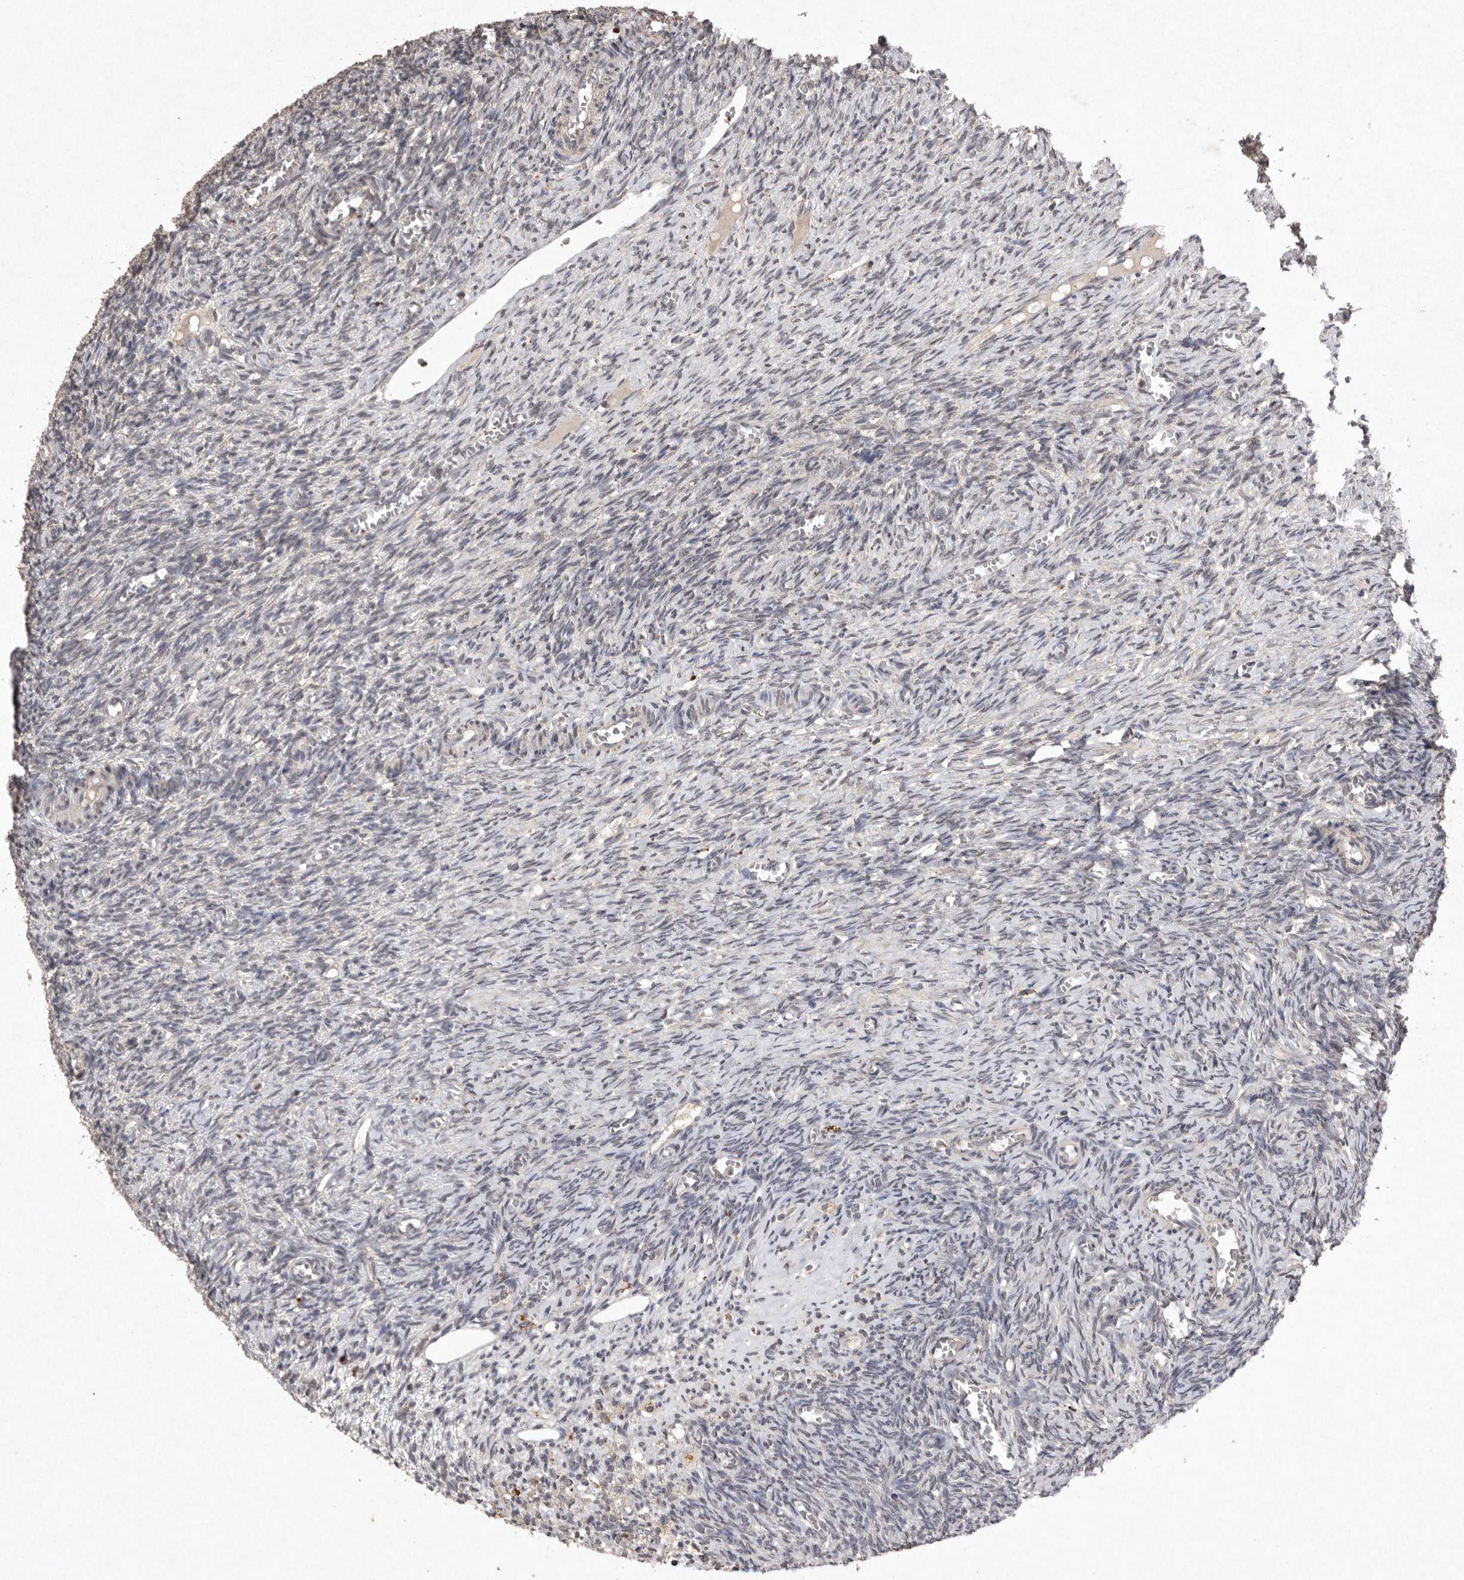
{"staining": {"intensity": "negative", "quantity": "none", "location": "none"}, "tissue": "ovary", "cell_type": "Ovarian stroma cells", "image_type": "normal", "snomed": [{"axis": "morphology", "description": "Normal tissue, NOS"}, {"axis": "topography", "description": "Ovary"}], "caption": "IHC of unremarkable ovary displays no positivity in ovarian stroma cells.", "gene": "APLNR", "patient": {"sex": "female", "age": 27}}